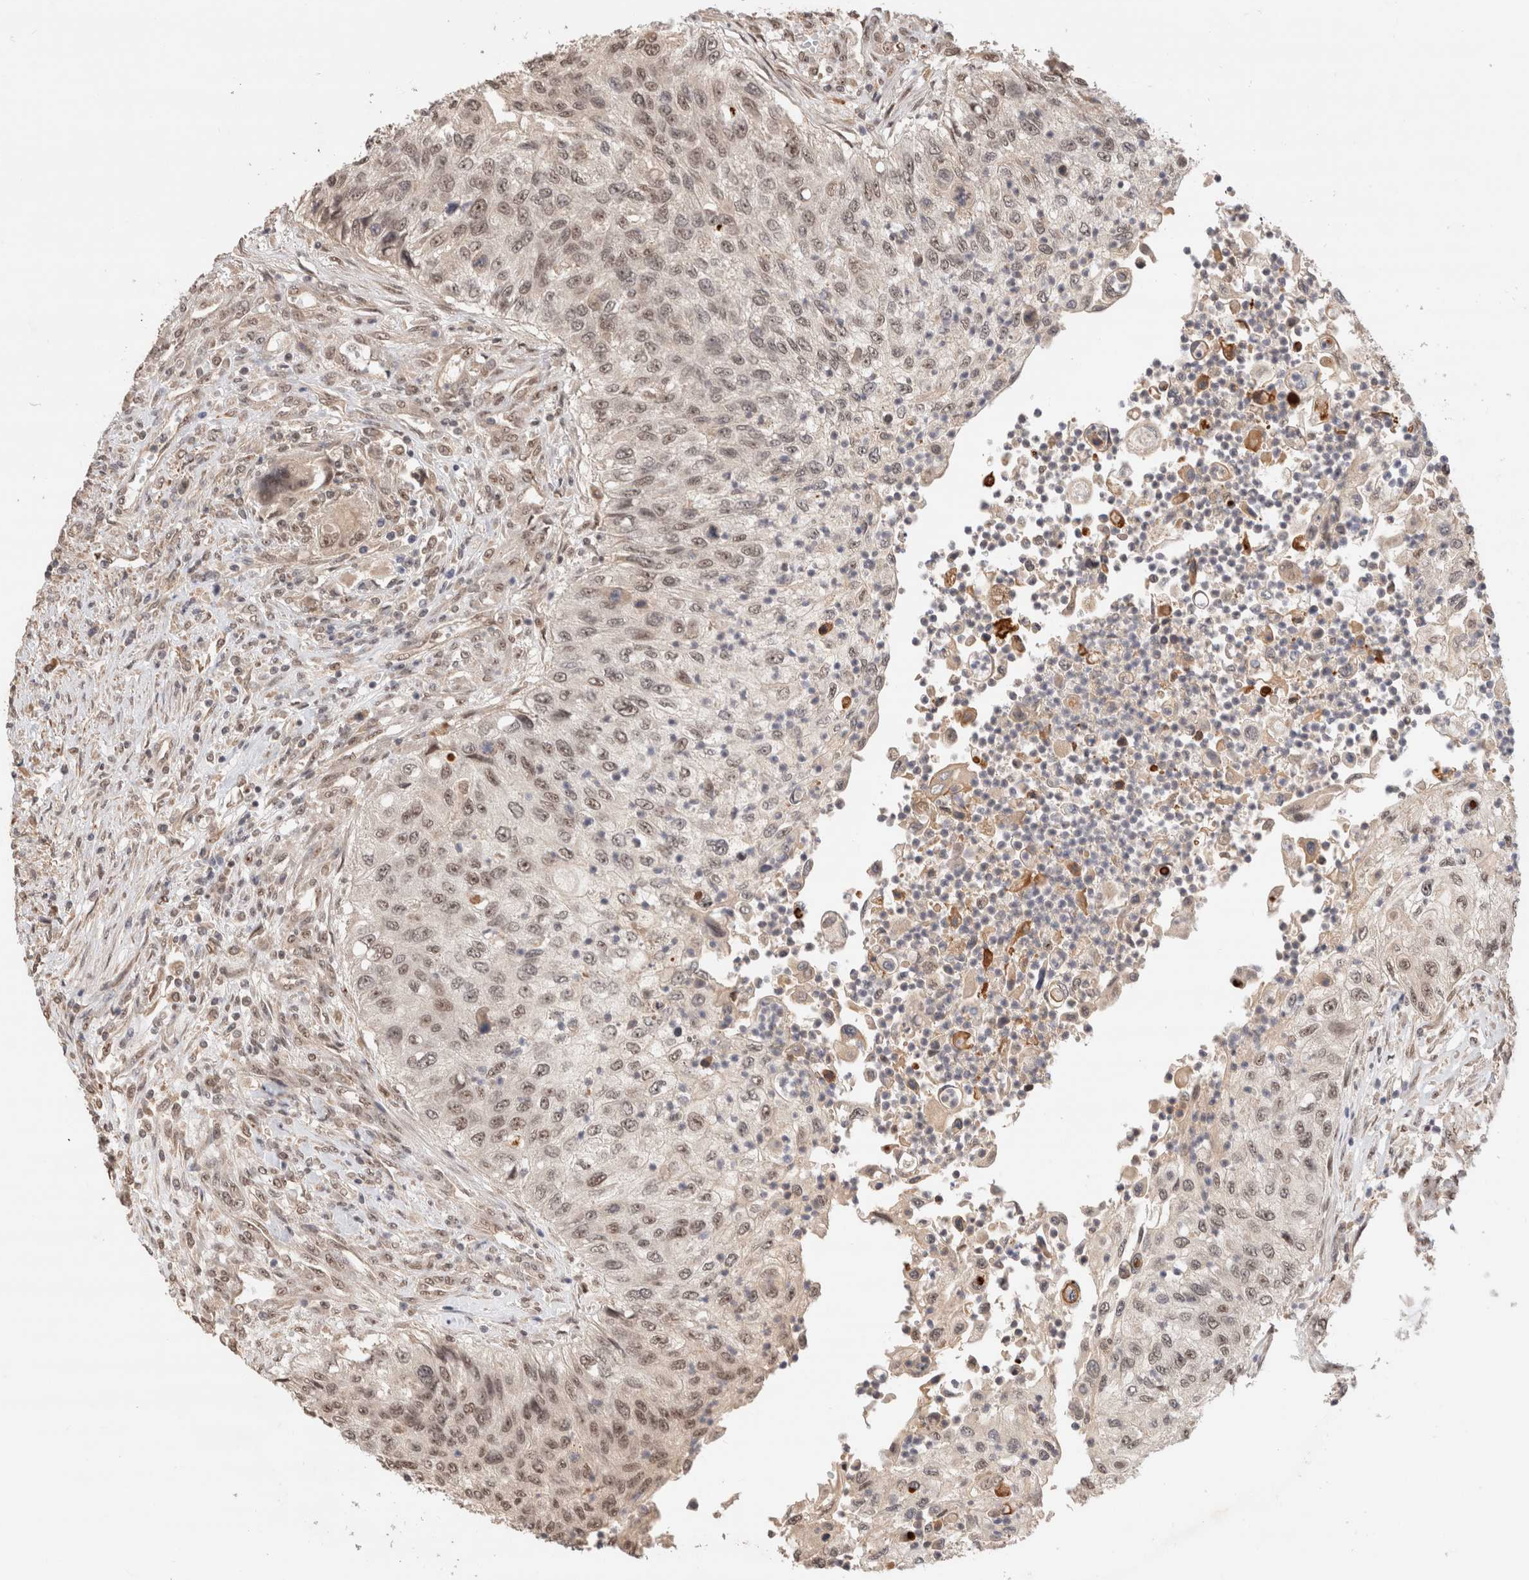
{"staining": {"intensity": "moderate", "quantity": ">75%", "location": "nuclear"}, "tissue": "urothelial cancer", "cell_type": "Tumor cells", "image_type": "cancer", "snomed": [{"axis": "morphology", "description": "Urothelial carcinoma, High grade"}, {"axis": "topography", "description": "Urinary bladder"}], "caption": "There is medium levels of moderate nuclear staining in tumor cells of urothelial carcinoma (high-grade), as demonstrated by immunohistochemical staining (brown color).", "gene": "MPHOSPH6", "patient": {"sex": "female", "age": 60}}